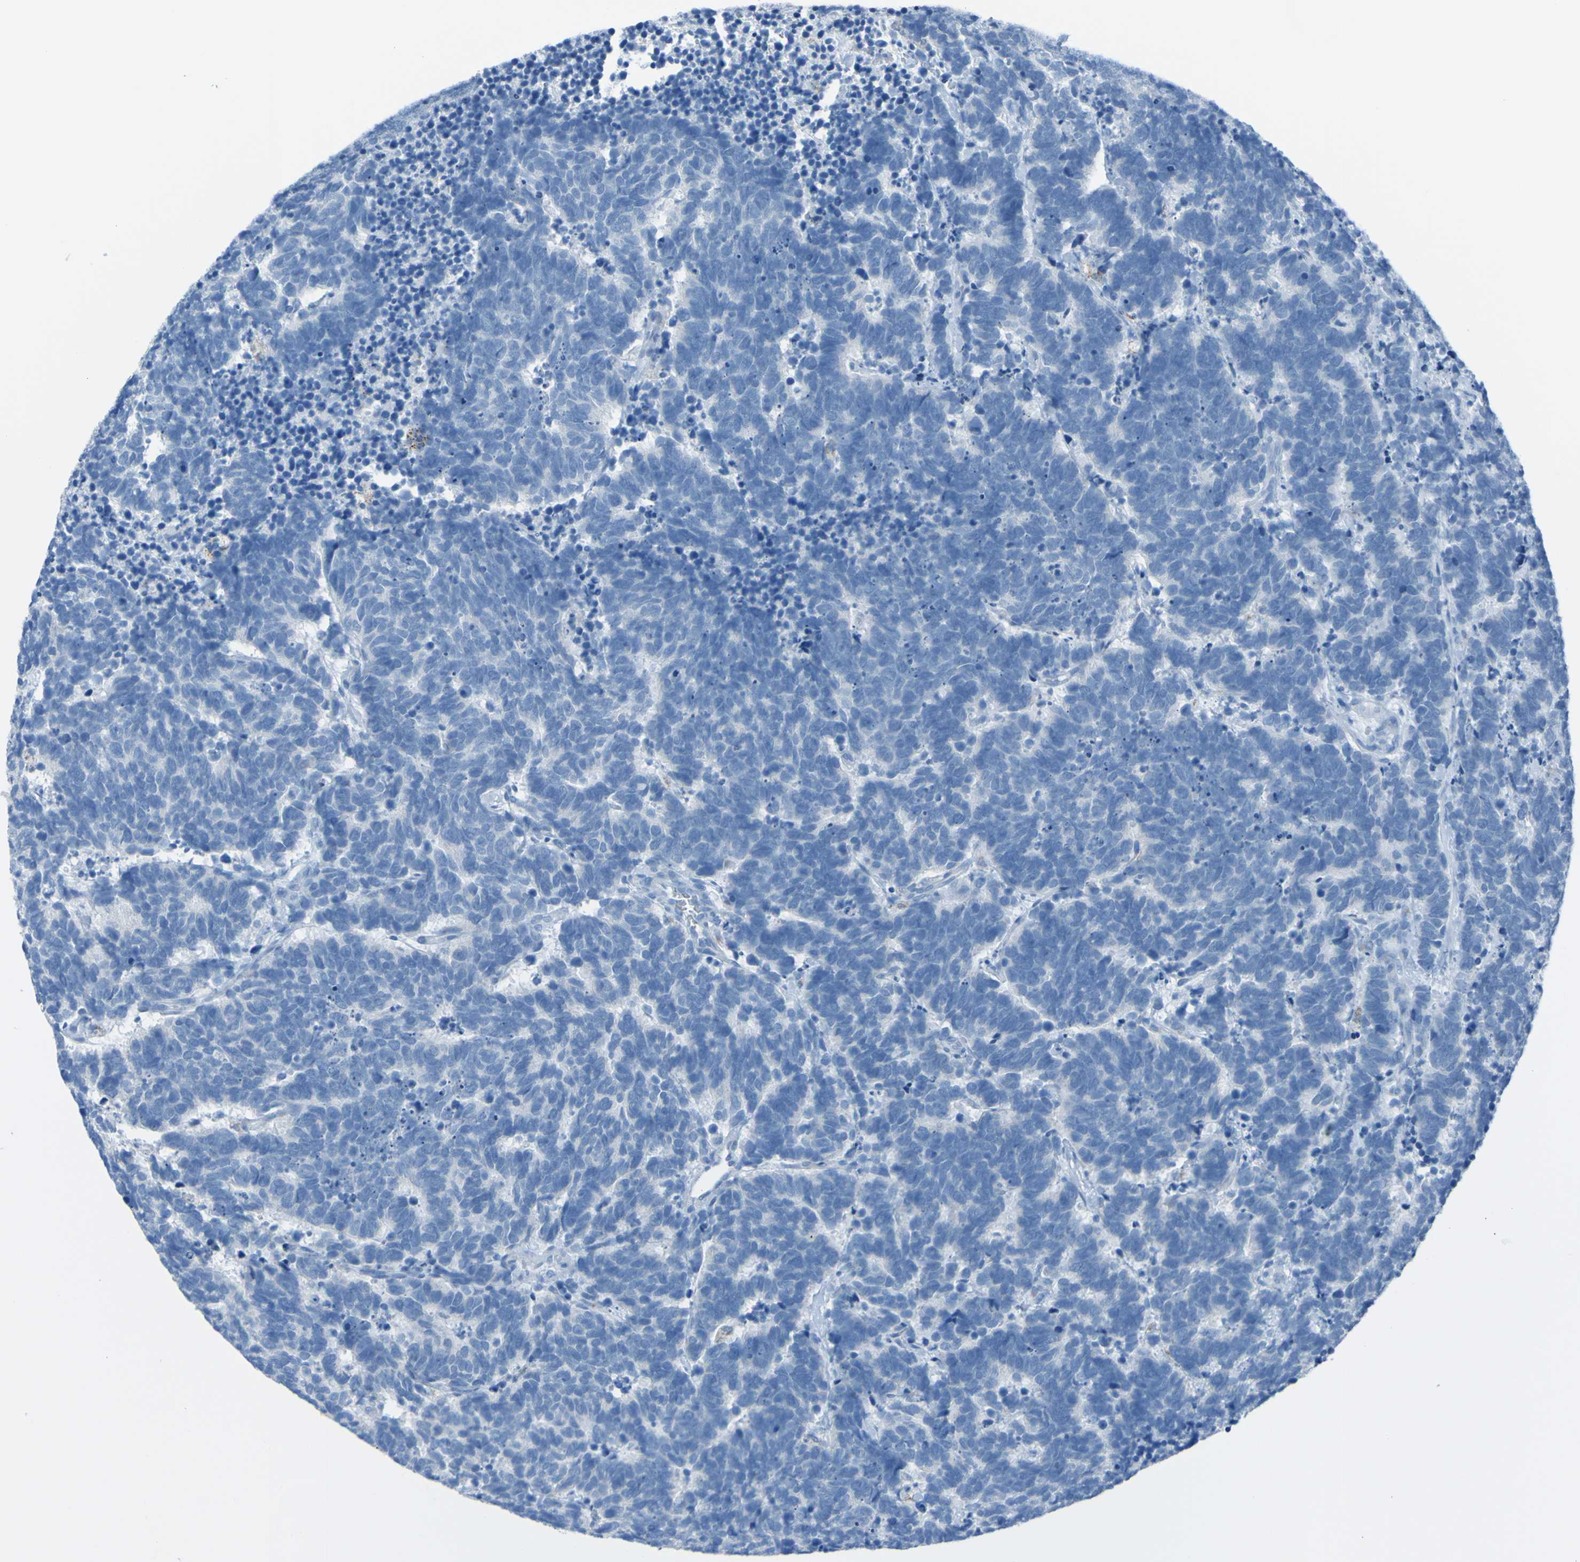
{"staining": {"intensity": "negative", "quantity": "none", "location": "none"}, "tissue": "carcinoid", "cell_type": "Tumor cells", "image_type": "cancer", "snomed": [{"axis": "morphology", "description": "Carcinoma, NOS"}, {"axis": "morphology", "description": "Carcinoid, malignant, NOS"}, {"axis": "topography", "description": "Urinary bladder"}], "caption": "Photomicrograph shows no significant protein staining in tumor cells of carcinoma. The staining was performed using DAB (3,3'-diaminobenzidine) to visualize the protein expression in brown, while the nuclei were stained in blue with hematoxylin (Magnification: 20x).", "gene": "ACMSD", "patient": {"sex": "male", "age": 57}}